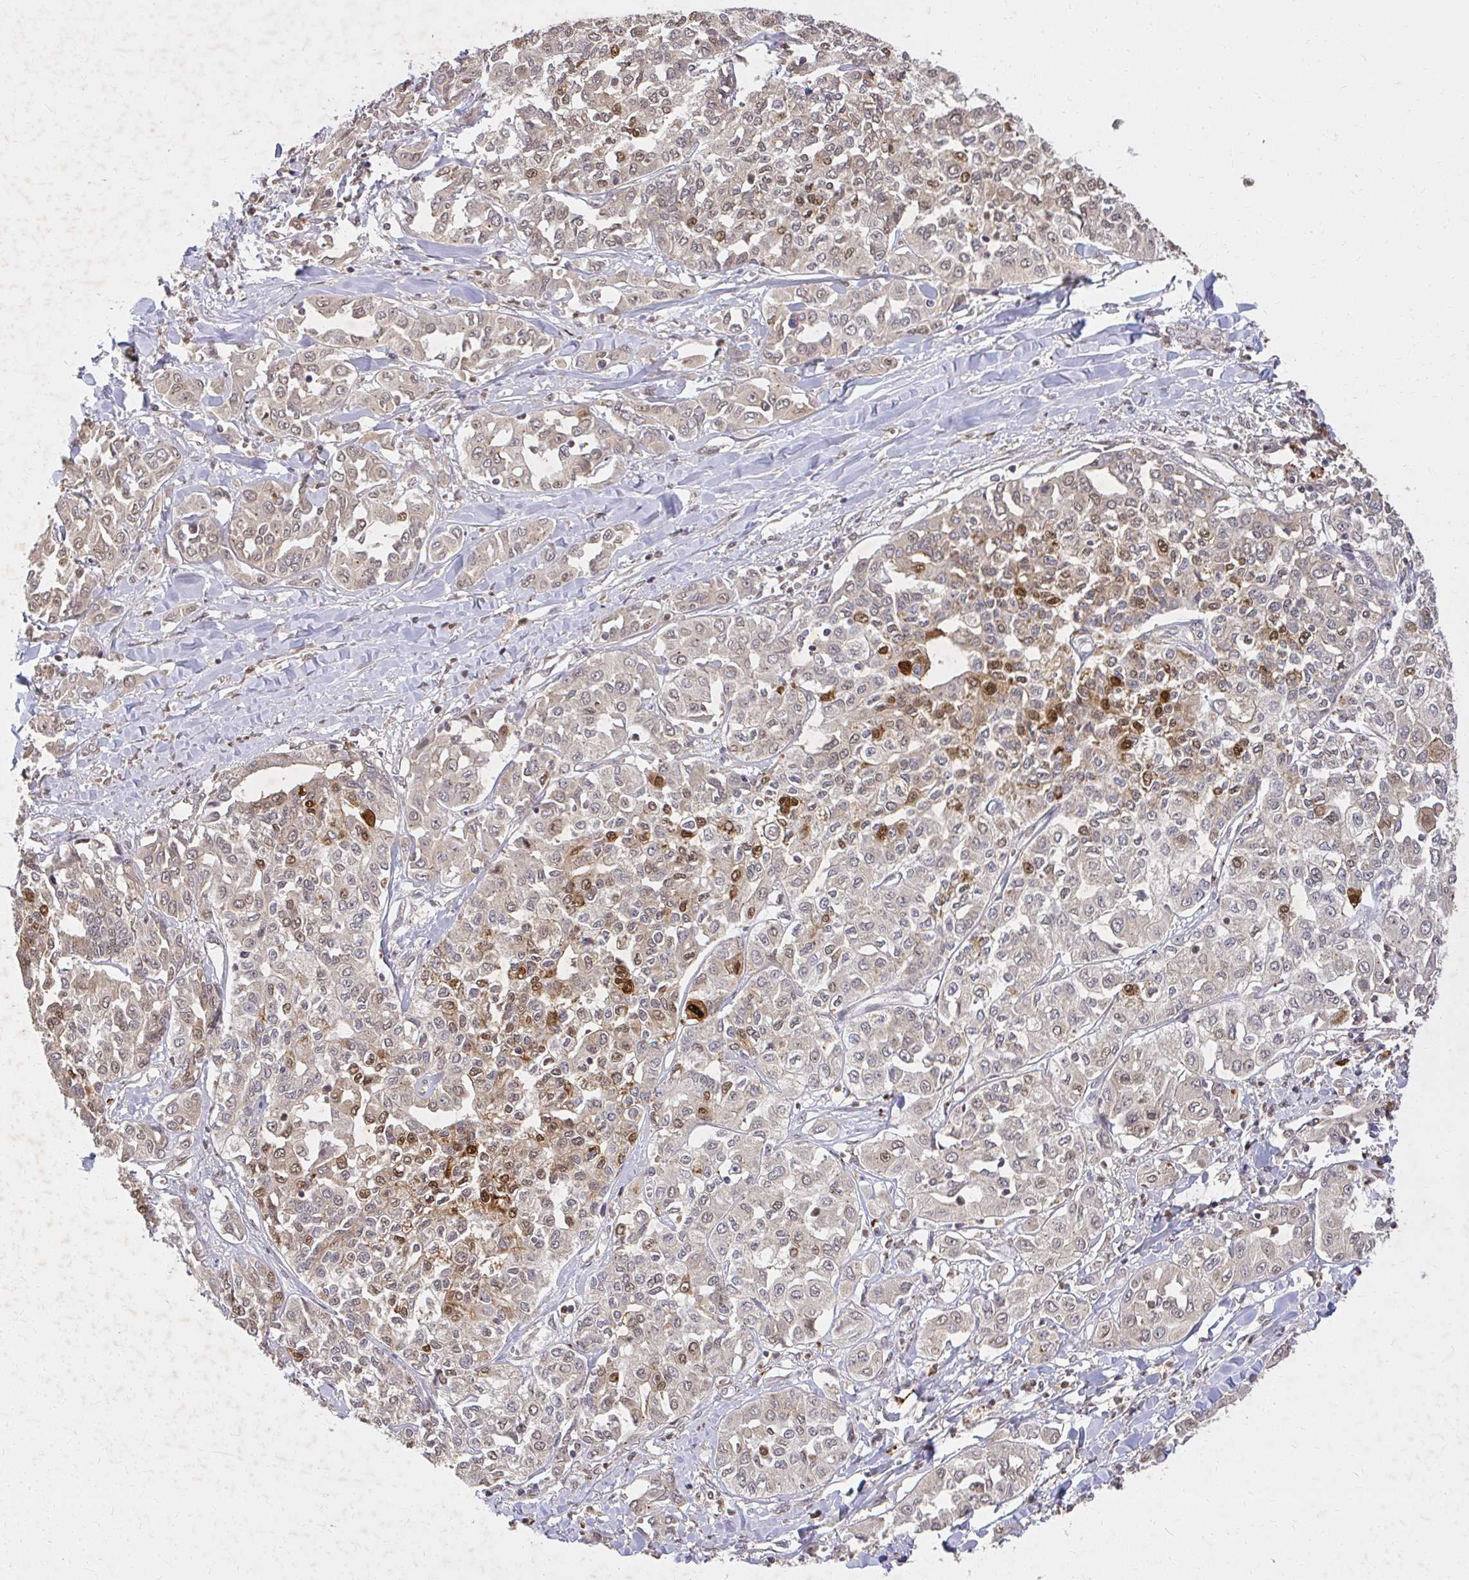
{"staining": {"intensity": "strong", "quantity": "<25%", "location": "nuclear"}, "tissue": "liver cancer", "cell_type": "Tumor cells", "image_type": "cancer", "snomed": [{"axis": "morphology", "description": "Cholangiocarcinoma"}, {"axis": "topography", "description": "Liver"}], "caption": "DAB immunohistochemical staining of human liver cancer shows strong nuclear protein positivity in approximately <25% of tumor cells.", "gene": "LARS2", "patient": {"sex": "female", "age": 77}}